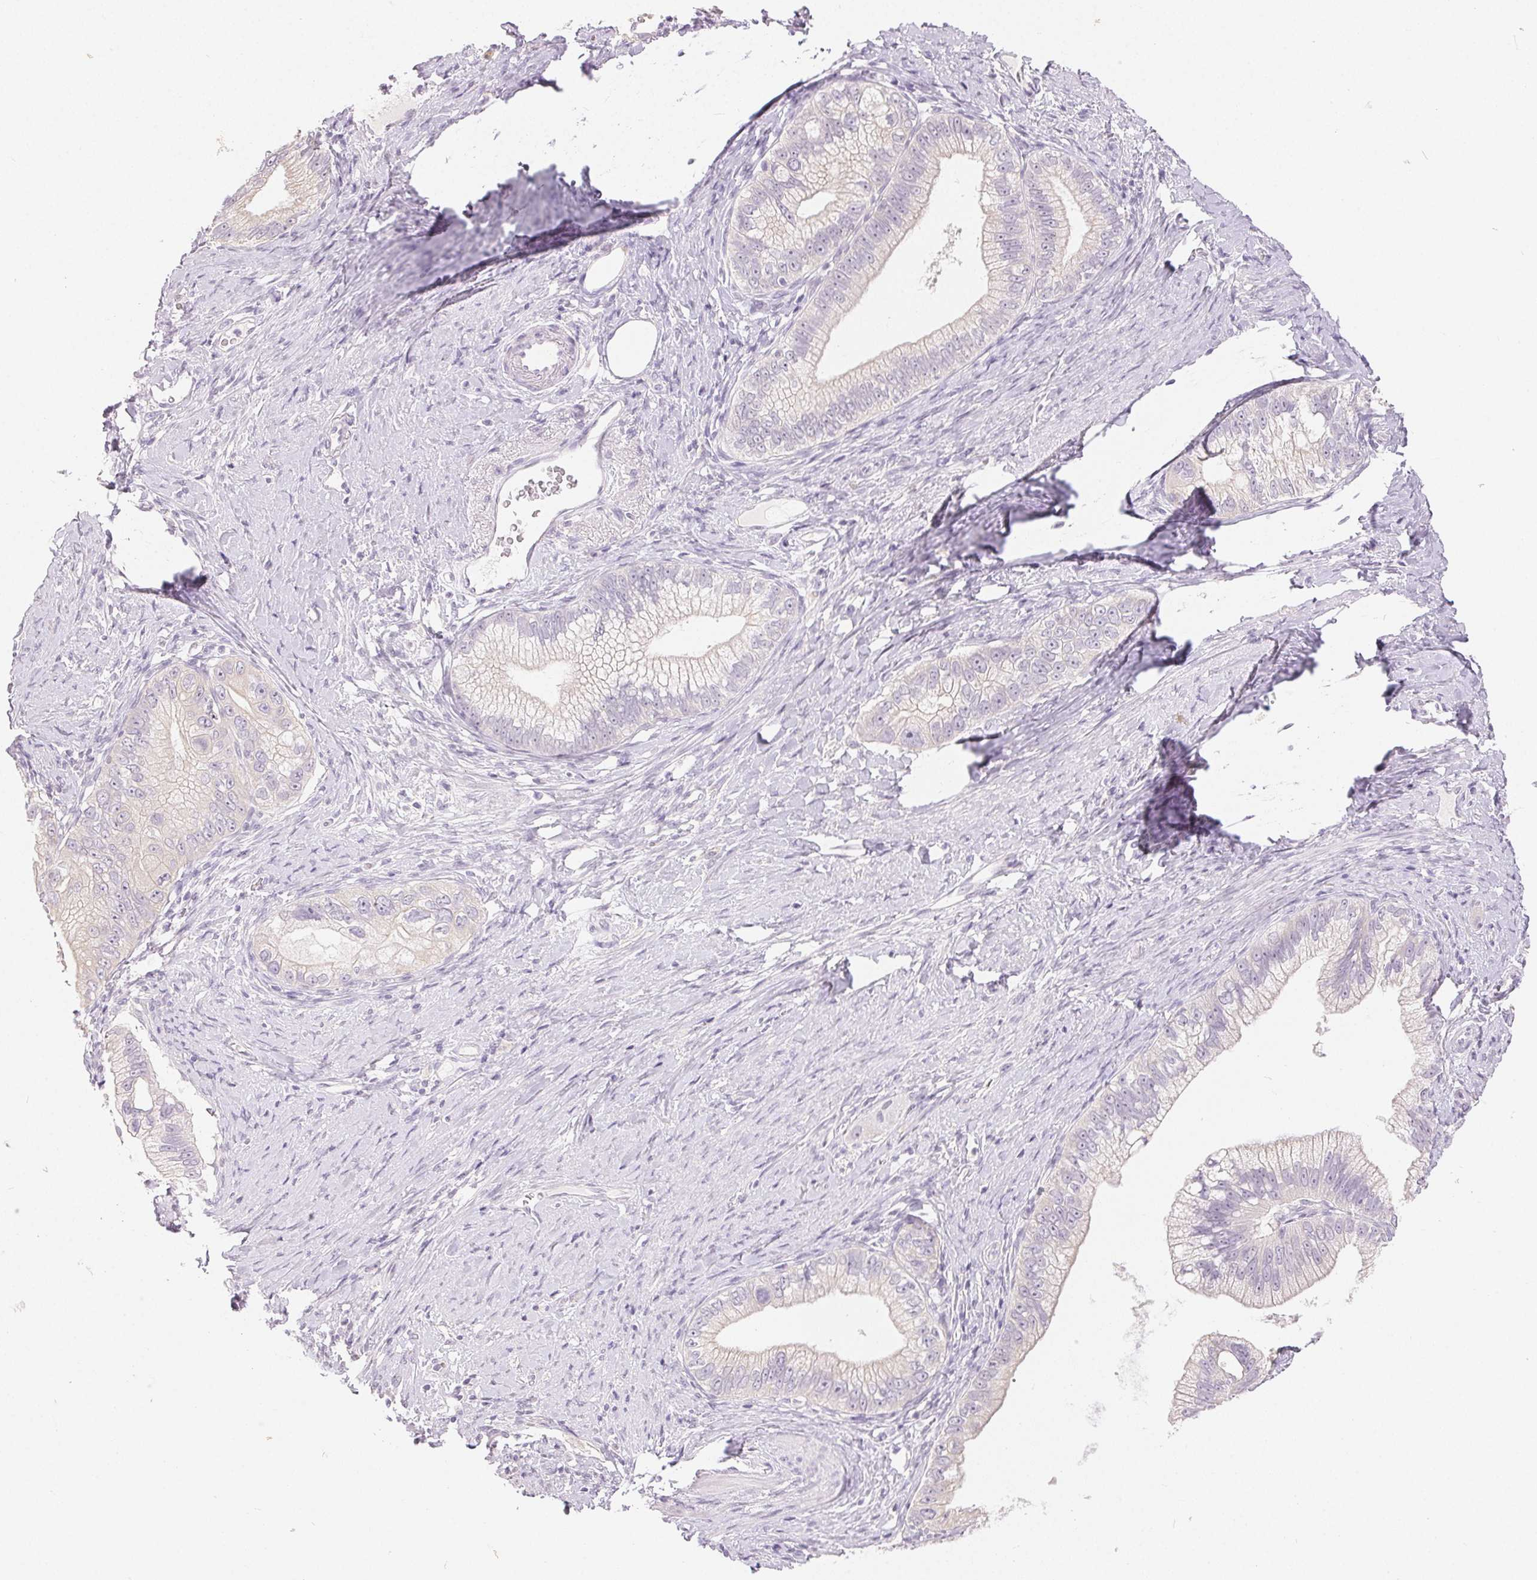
{"staining": {"intensity": "negative", "quantity": "none", "location": "none"}, "tissue": "pancreatic cancer", "cell_type": "Tumor cells", "image_type": "cancer", "snomed": [{"axis": "morphology", "description": "Adenocarcinoma, NOS"}, {"axis": "topography", "description": "Pancreas"}], "caption": "High power microscopy photomicrograph of an immunohistochemistry image of adenocarcinoma (pancreatic), revealing no significant positivity in tumor cells.", "gene": "SFTPD", "patient": {"sex": "male", "age": 70}}